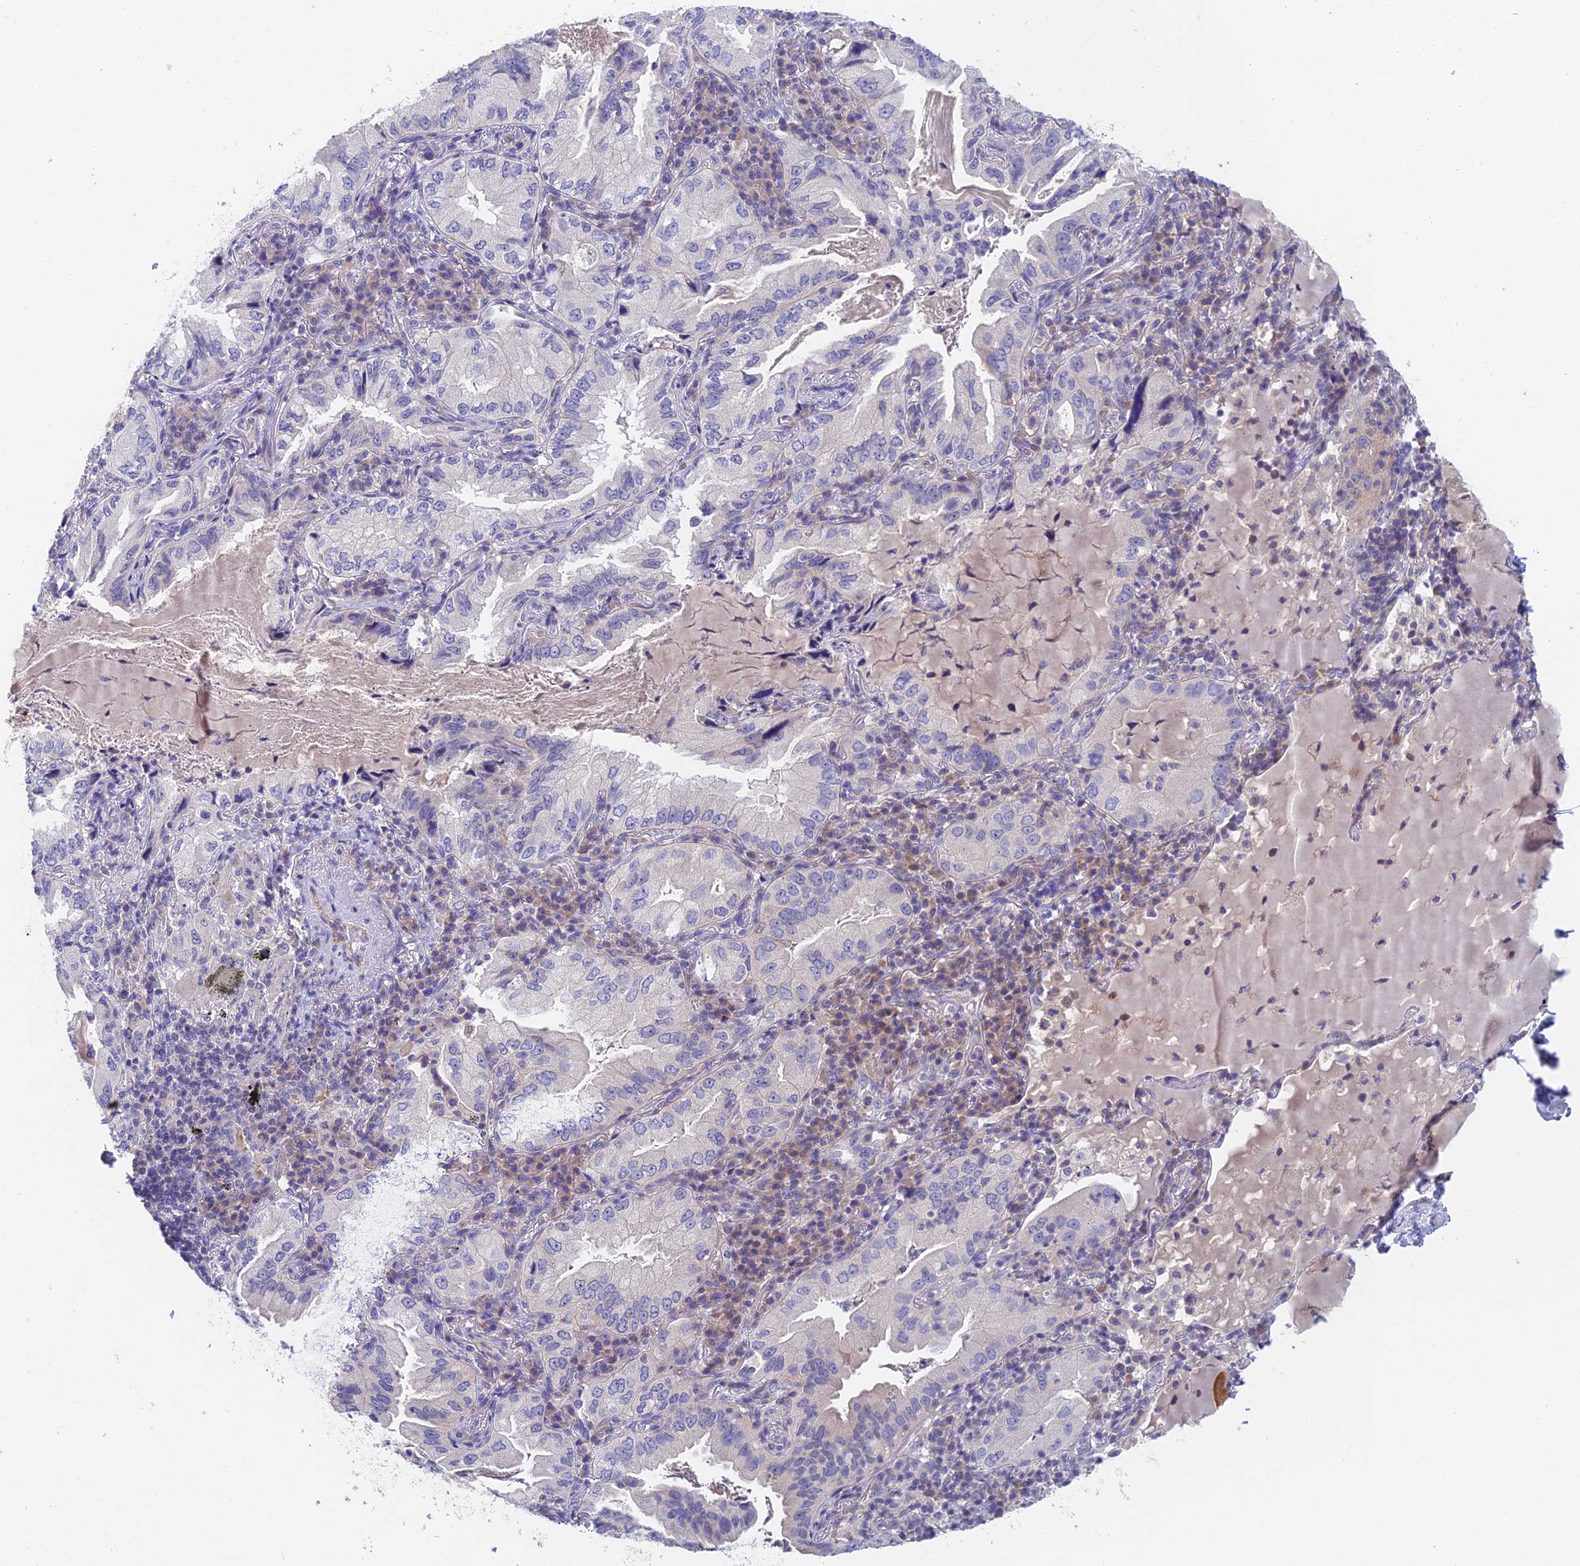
{"staining": {"intensity": "negative", "quantity": "none", "location": "none"}, "tissue": "lung cancer", "cell_type": "Tumor cells", "image_type": "cancer", "snomed": [{"axis": "morphology", "description": "Adenocarcinoma, NOS"}, {"axis": "topography", "description": "Lung"}], "caption": "Human lung cancer stained for a protein using IHC exhibits no expression in tumor cells.", "gene": "ADAMTS13", "patient": {"sex": "female", "age": 69}}